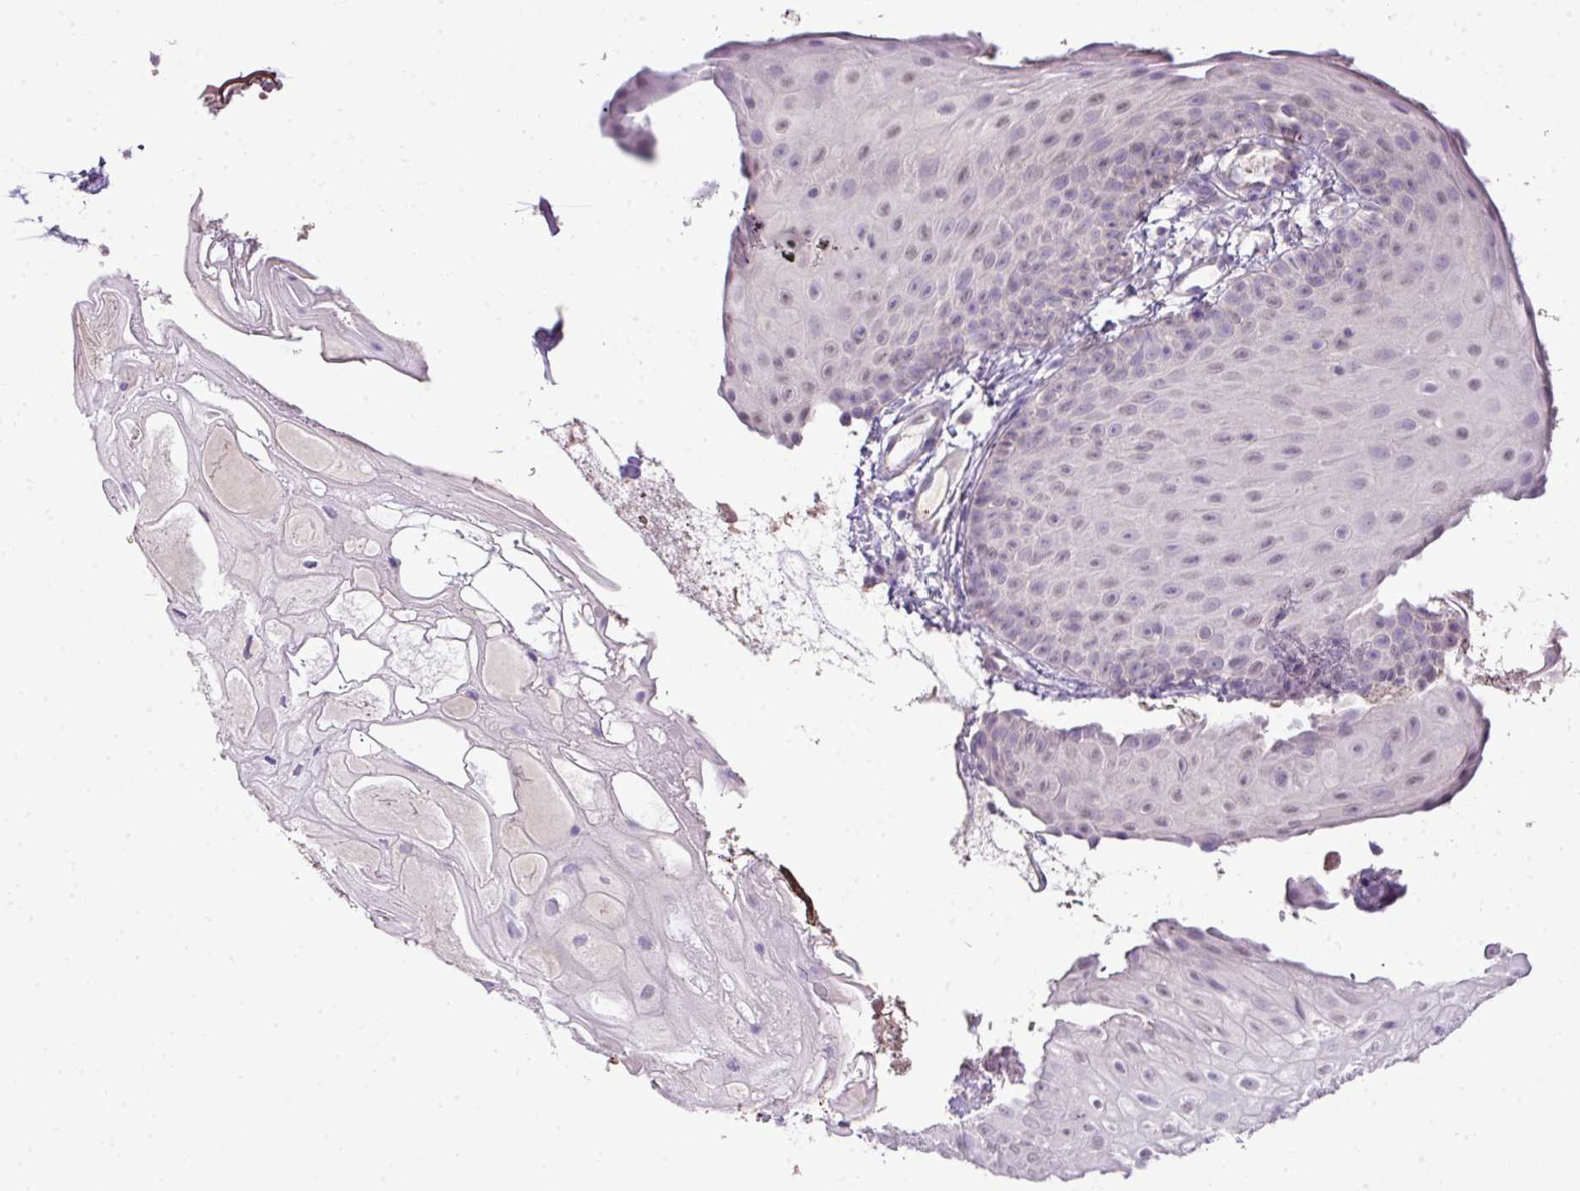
{"staining": {"intensity": "negative", "quantity": "none", "location": "none"}, "tissue": "skin", "cell_type": "Epidermal cells", "image_type": "normal", "snomed": [{"axis": "morphology", "description": "Normal tissue, NOS"}, {"axis": "topography", "description": "Anal"}], "caption": "IHC of benign skin displays no staining in epidermal cells. (Brightfield microscopy of DAB (3,3'-diaminobenzidine) immunohistochemistry (IHC) at high magnification).", "gene": "DIP2A", "patient": {"sex": "male", "age": 80}}